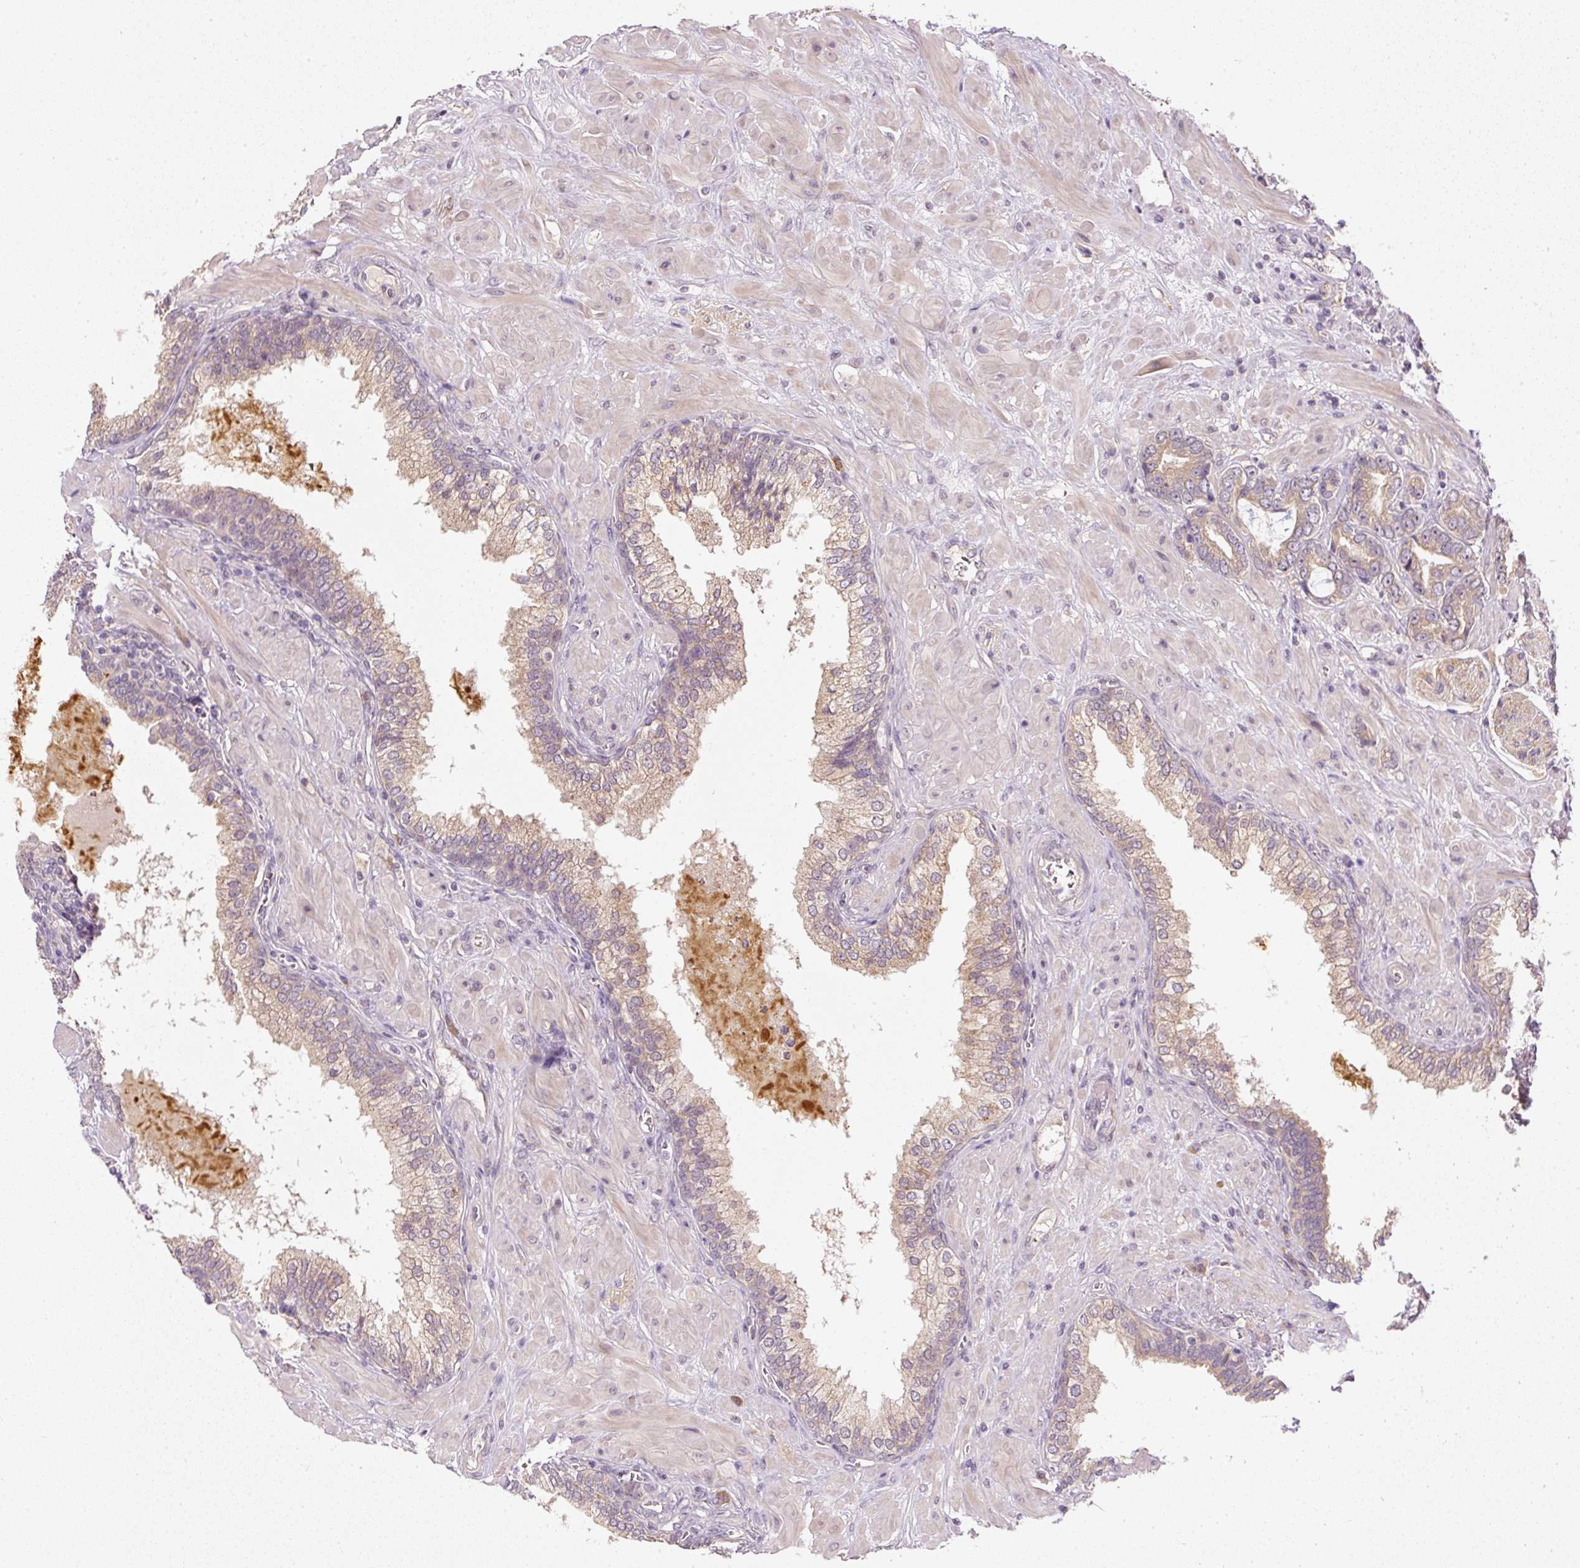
{"staining": {"intensity": "weak", "quantity": ">75%", "location": "cytoplasmic/membranous"}, "tissue": "prostate cancer", "cell_type": "Tumor cells", "image_type": "cancer", "snomed": [{"axis": "morphology", "description": "Adenocarcinoma, High grade"}, {"axis": "topography", "description": "Prostate"}], "caption": "Tumor cells exhibit low levels of weak cytoplasmic/membranous positivity in about >75% of cells in human prostate cancer (high-grade adenocarcinoma). The protein of interest is shown in brown color, while the nuclei are stained blue.", "gene": "CTTNBP2", "patient": {"sex": "male", "age": 55}}